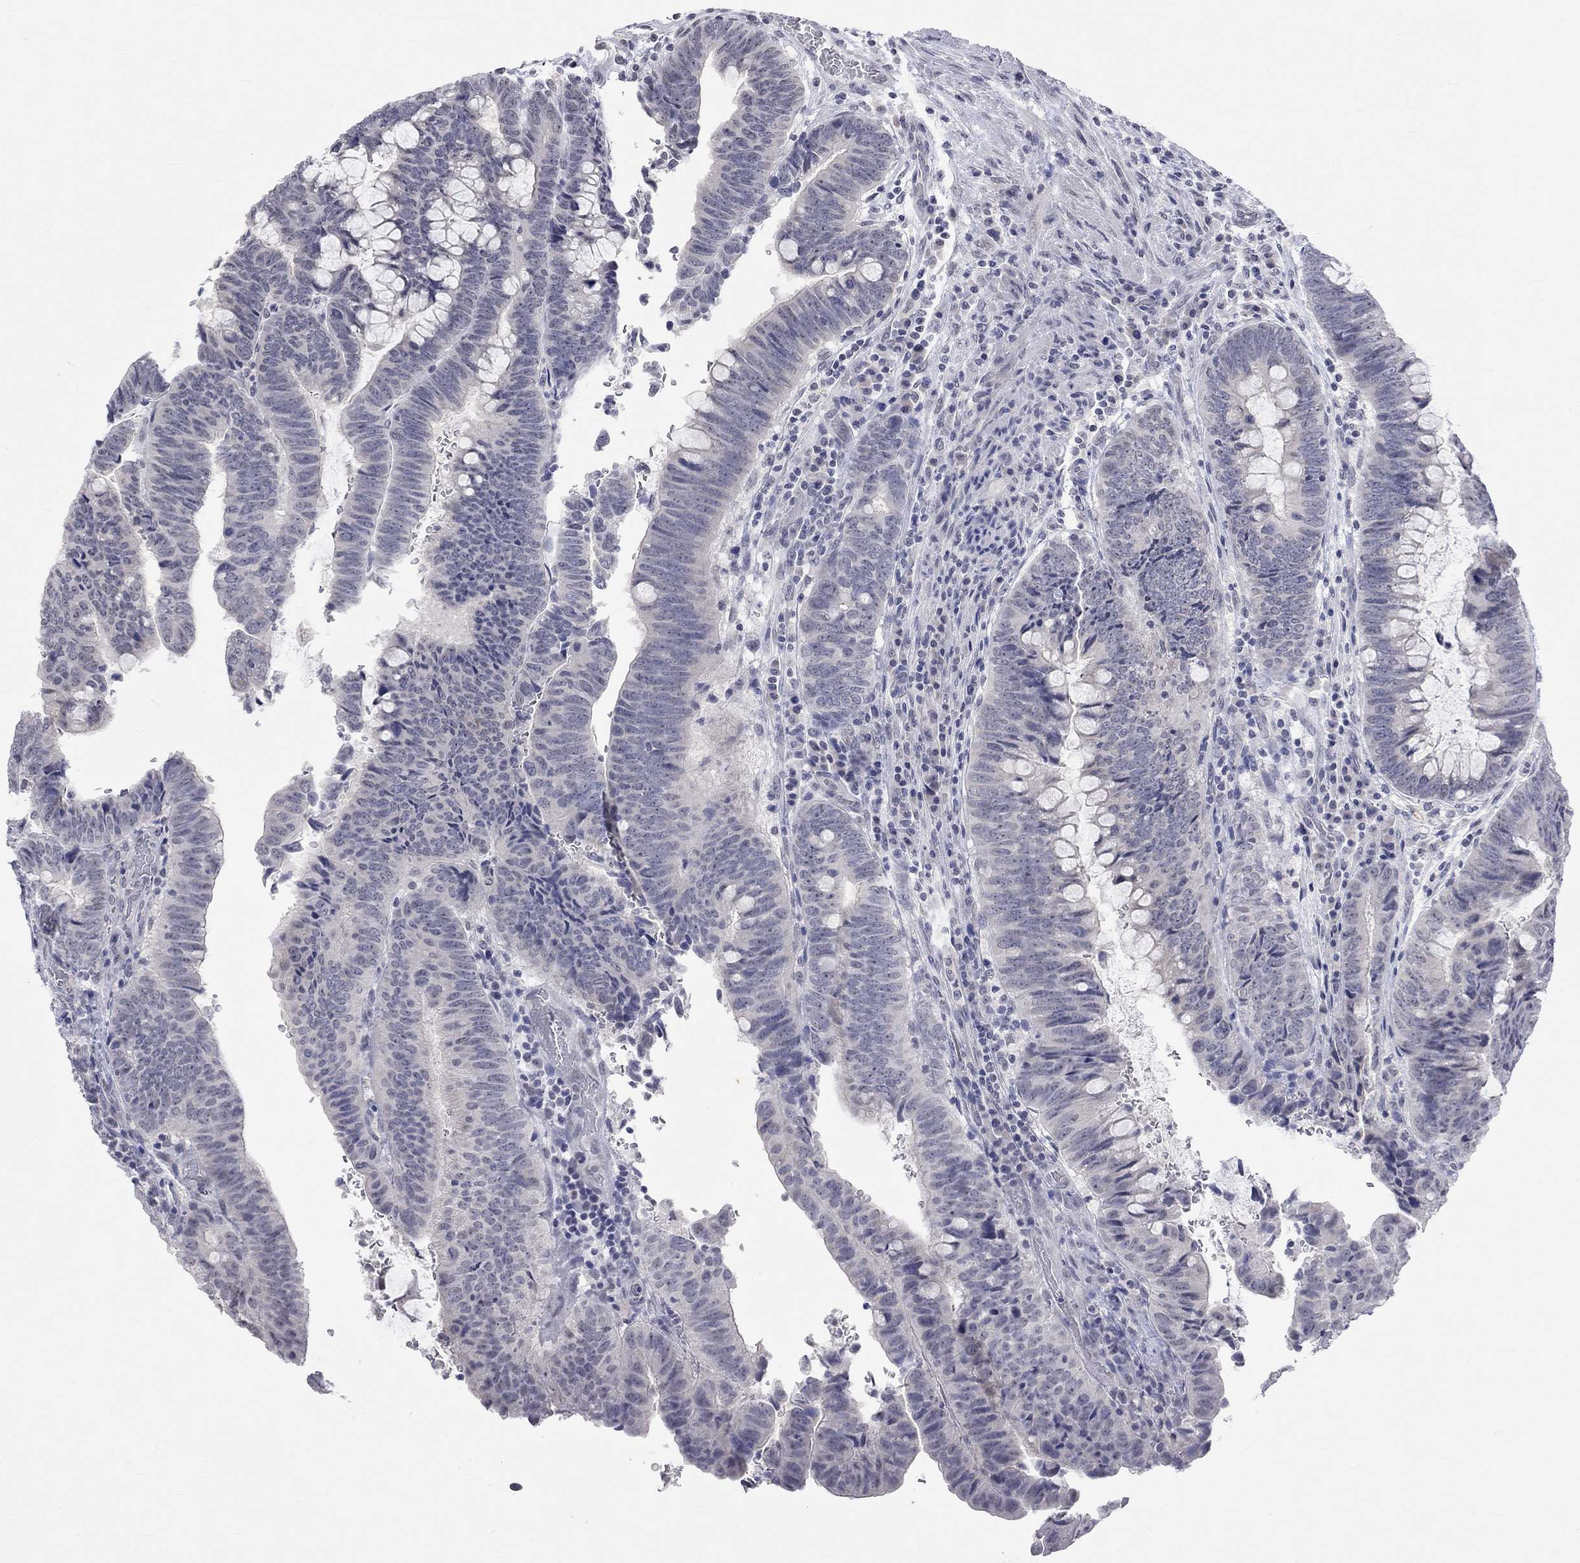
{"staining": {"intensity": "negative", "quantity": "none", "location": "none"}, "tissue": "colorectal cancer", "cell_type": "Tumor cells", "image_type": "cancer", "snomed": [{"axis": "morphology", "description": "Normal tissue, NOS"}, {"axis": "morphology", "description": "Adenocarcinoma, NOS"}, {"axis": "topography", "description": "Rectum"}], "caption": "DAB (3,3'-diaminobenzidine) immunohistochemical staining of human adenocarcinoma (colorectal) reveals no significant staining in tumor cells.", "gene": "TMEM143", "patient": {"sex": "male", "age": 92}}